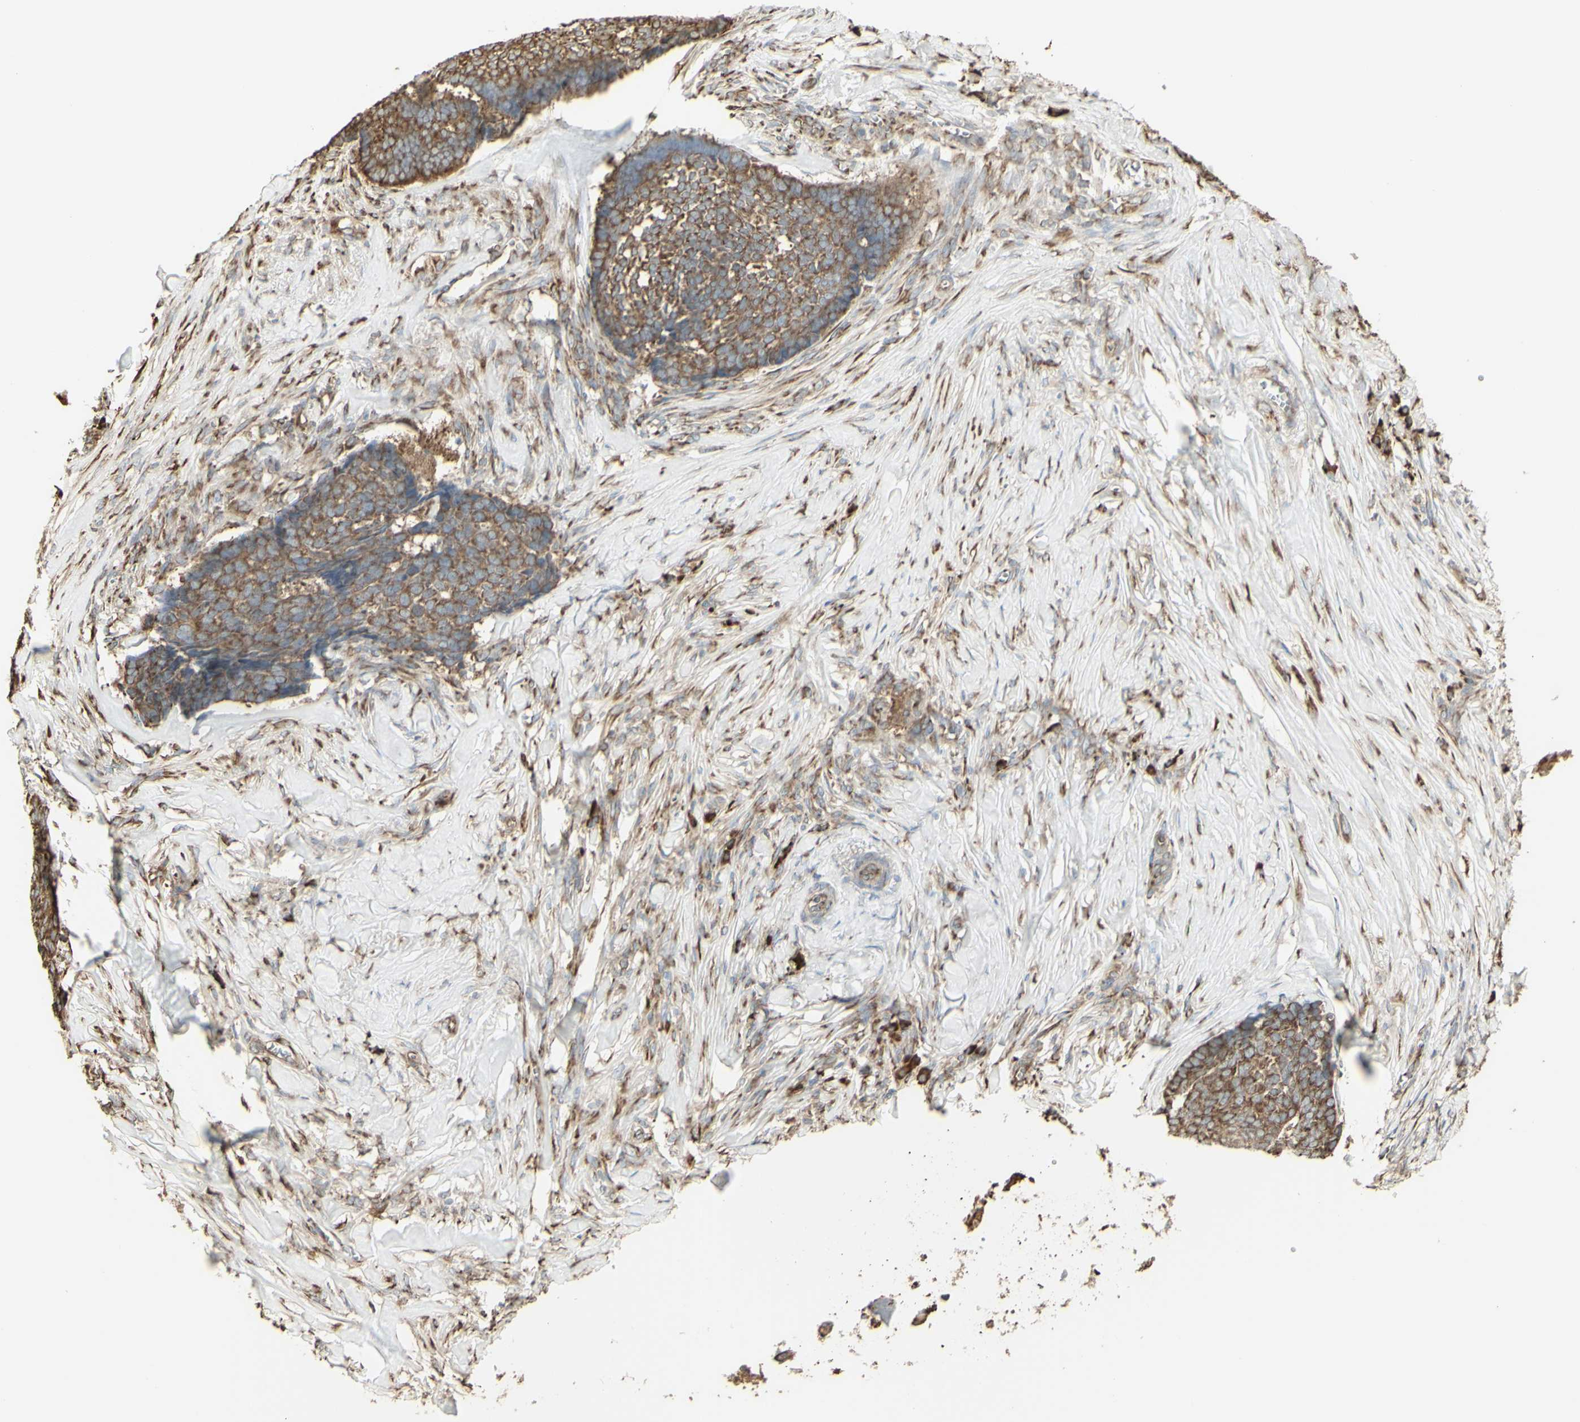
{"staining": {"intensity": "moderate", "quantity": ">75%", "location": "cytoplasmic/membranous"}, "tissue": "skin cancer", "cell_type": "Tumor cells", "image_type": "cancer", "snomed": [{"axis": "morphology", "description": "Basal cell carcinoma"}, {"axis": "topography", "description": "Skin"}], "caption": "Immunohistochemical staining of skin cancer displays moderate cytoplasmic/membranous protein staining in about >75% of tumor cells. The staining is performed using DAB brown chromogen to label protein expression. The nuclei are counter-stained blue using hematoxylin.", "gene": "EEF1B2", "patient": {"sex": "male", "age": 84}}